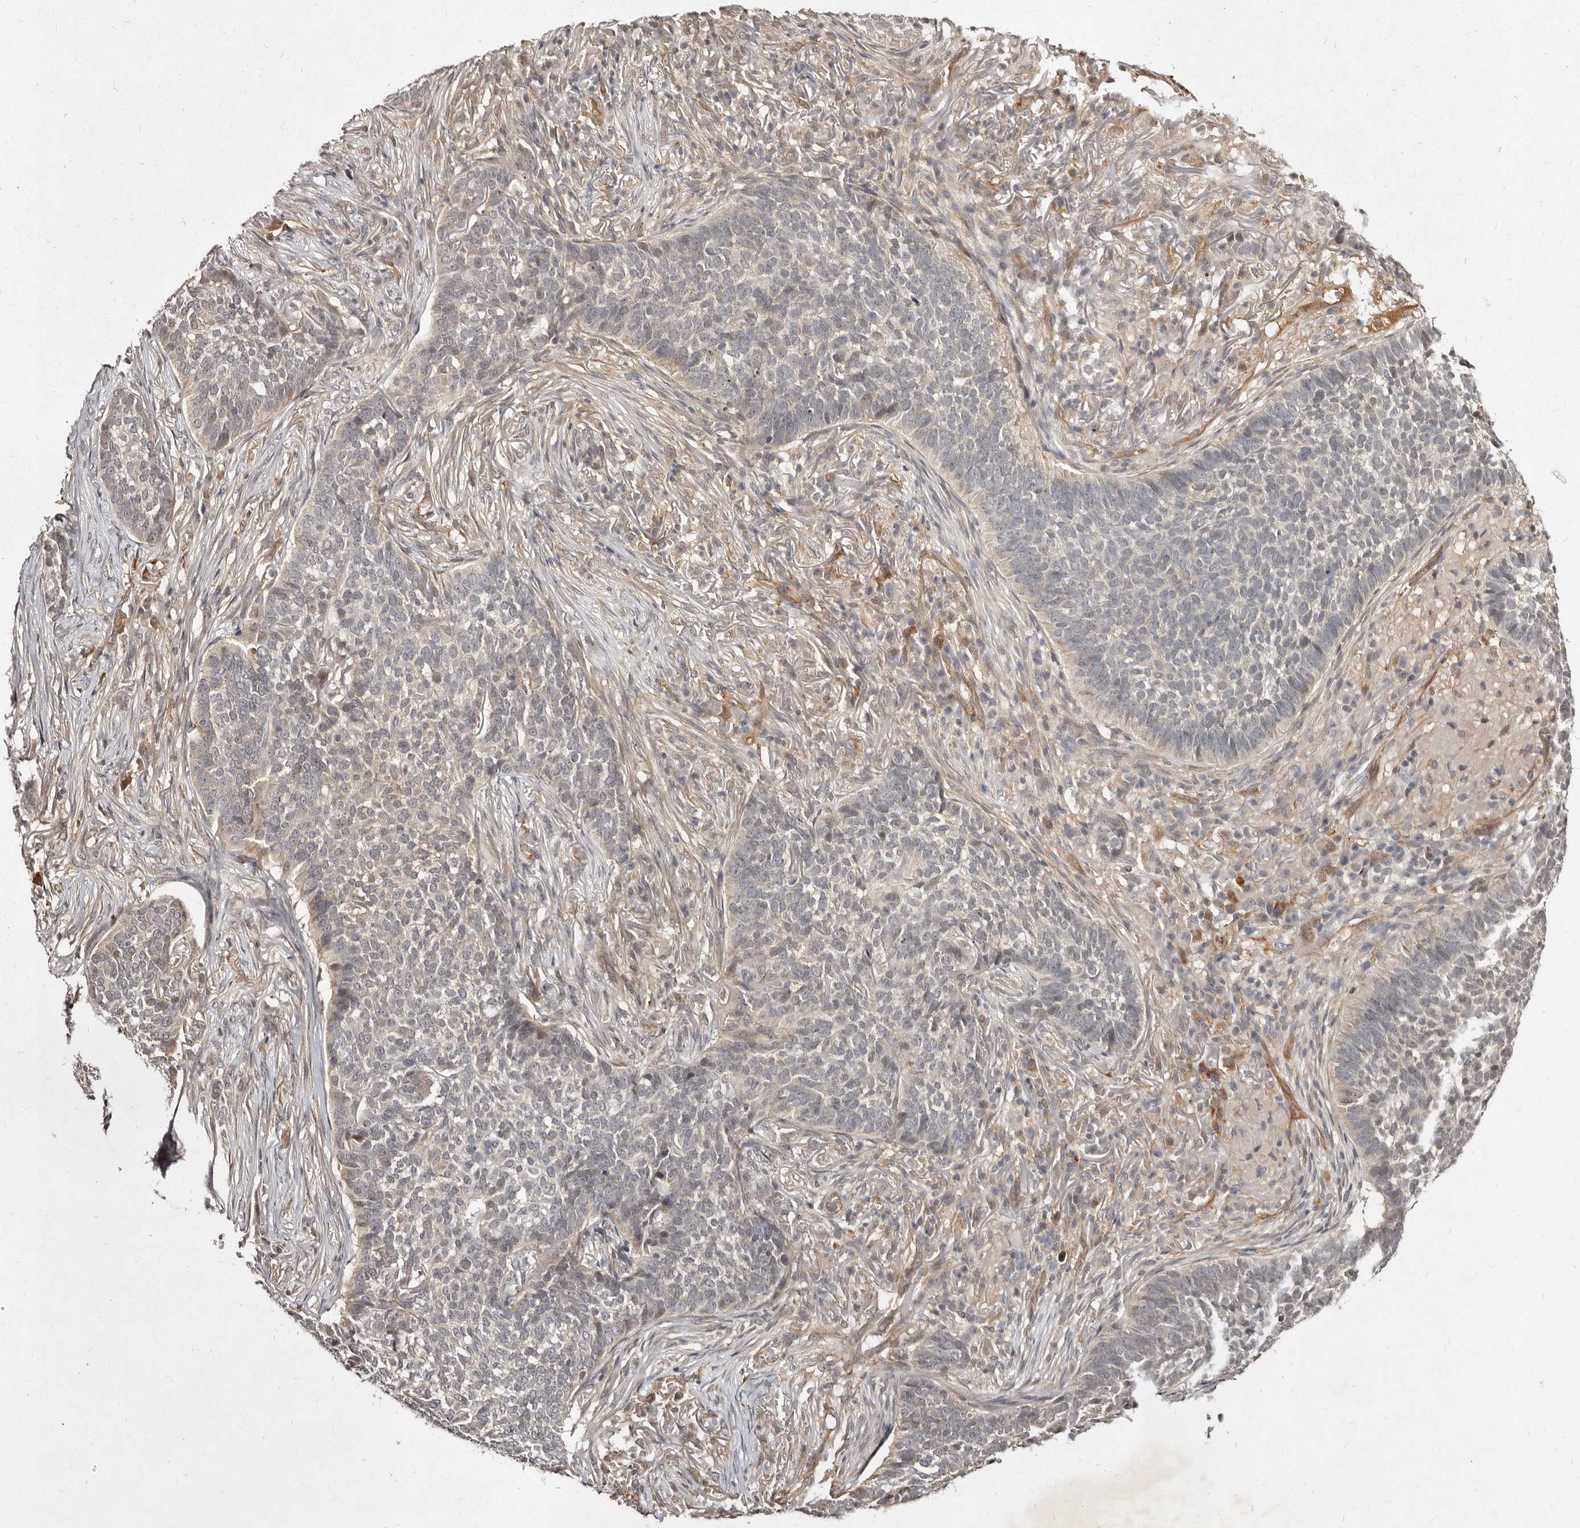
{"staining": {"intensity": "weak", "quantity": "<25%", "location": "cytoplasmic/membranous"}, "tissue": "skin cancer", "cell_type": "Tumor cells", "image_type": "cancer", "snomed": [{"axis": "morphology", "description": "Basal cell carcinoma"}, {"axis": "topography", "description": "Skin"}], "caption": "Protein analysis of skin basal cell carcinoma shows no significant expression in tumor cells. Brightfield microscopy of immunohistochemistry (IHC) stained with DAB (3,3'-diaminobenzidine) (brown) and hematoxylin (blue), captured at high magnification.", "gene": "LCORL", "patient": {"sex": "male", "age": 85}}